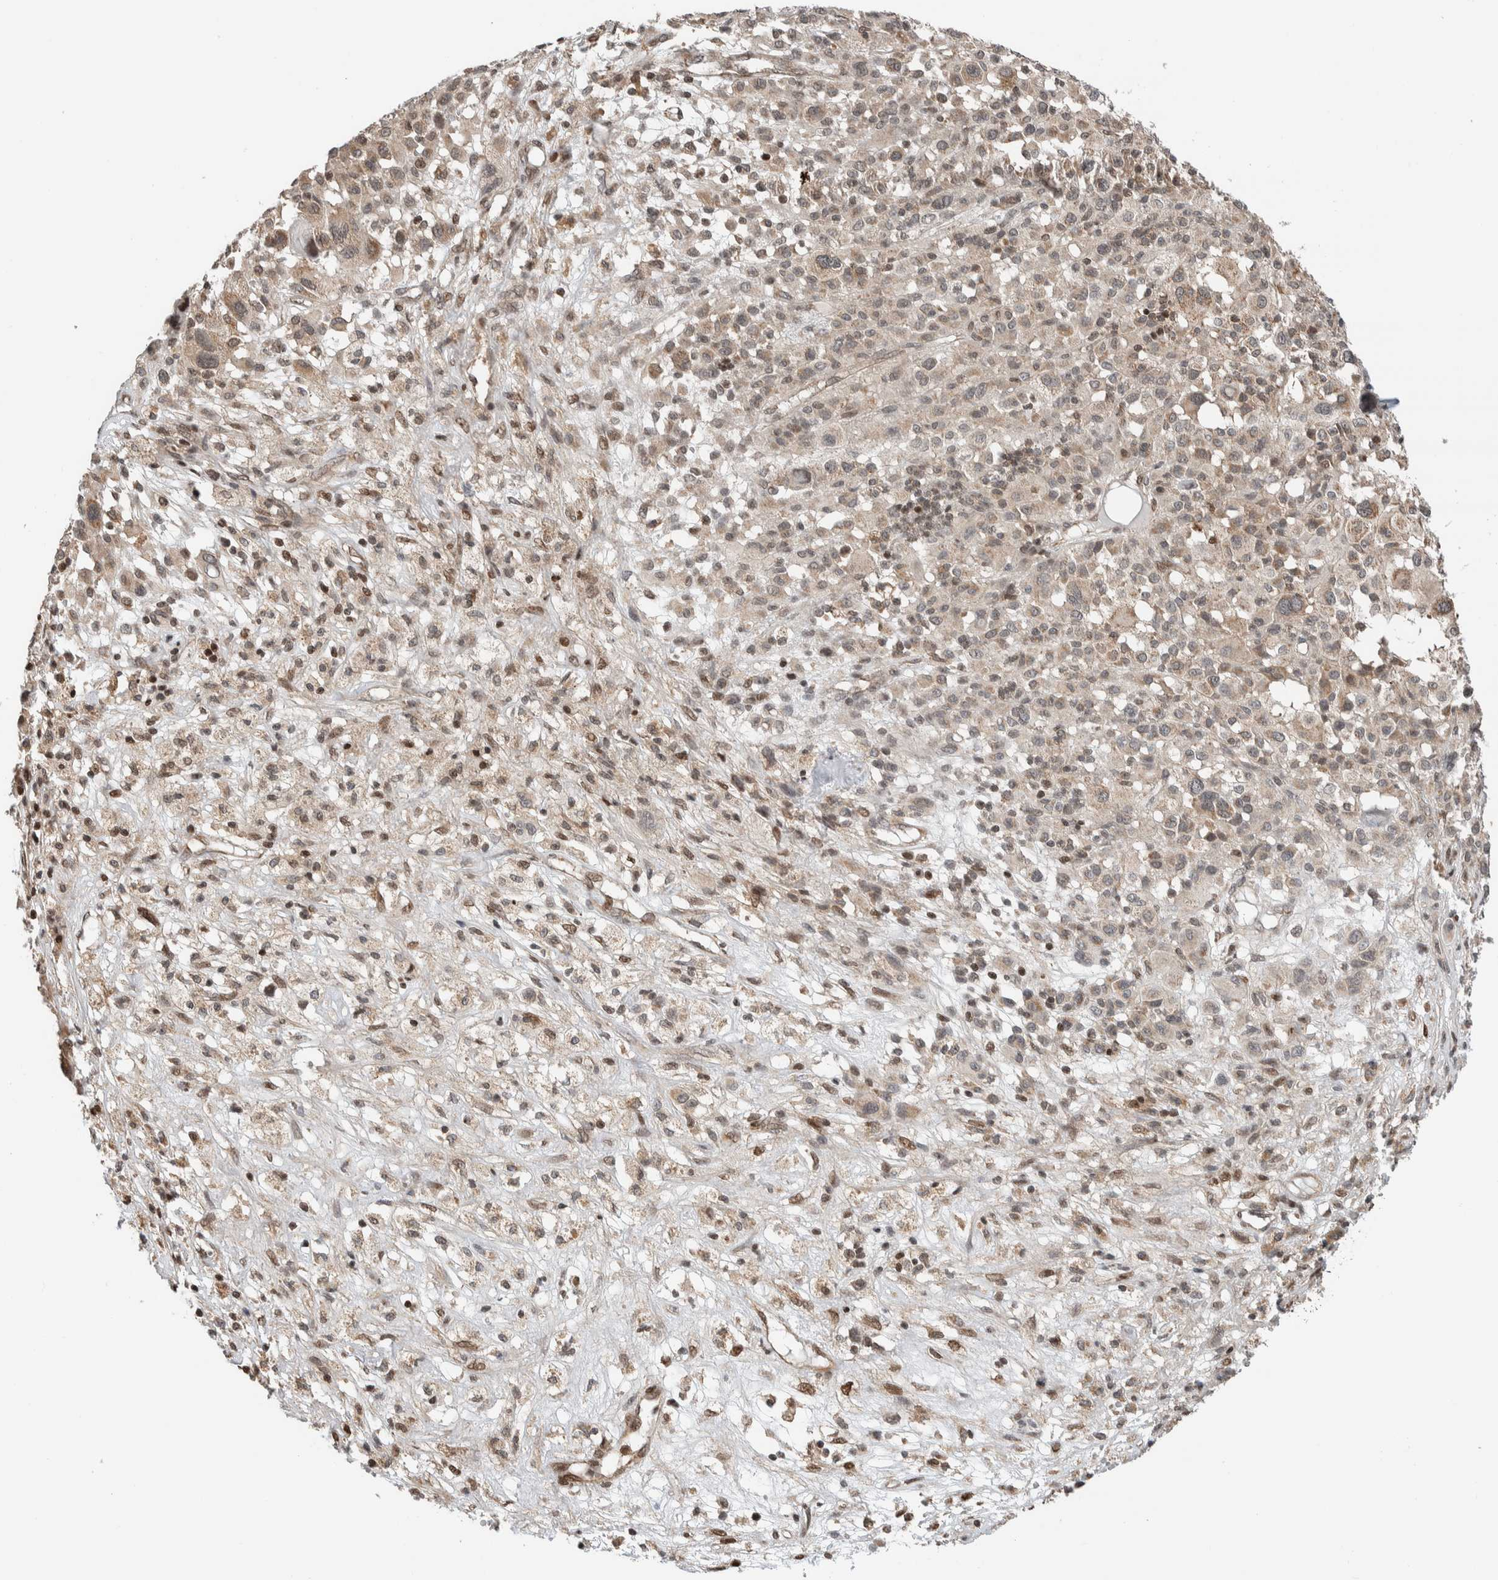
{"staining": {"intensity": "weak", "quantity": "25%-75%", "location": "cytoplasmic/membranous,nuclear"}, "tissue": "melanoma", "cell_type": "Tumor cells", "image_type": "cancer", "snomed": [{"axis": "morphology", "description": "Malignant melanoma, Metastatic site"}, {"axis": "topography", "description": "Skin"}], "caption": "A micrograph of human melanoma stained for a protein reveals weak cytoplasmic/membranous and nuclear brown staining in tumor cells. The staining was performed using DAB, with brown indicating positive protein expression. Nuclei are stained blue with hematoxylin.", "gene": "NPLOC4", "patient": {"sex": "female", "age": 74}}